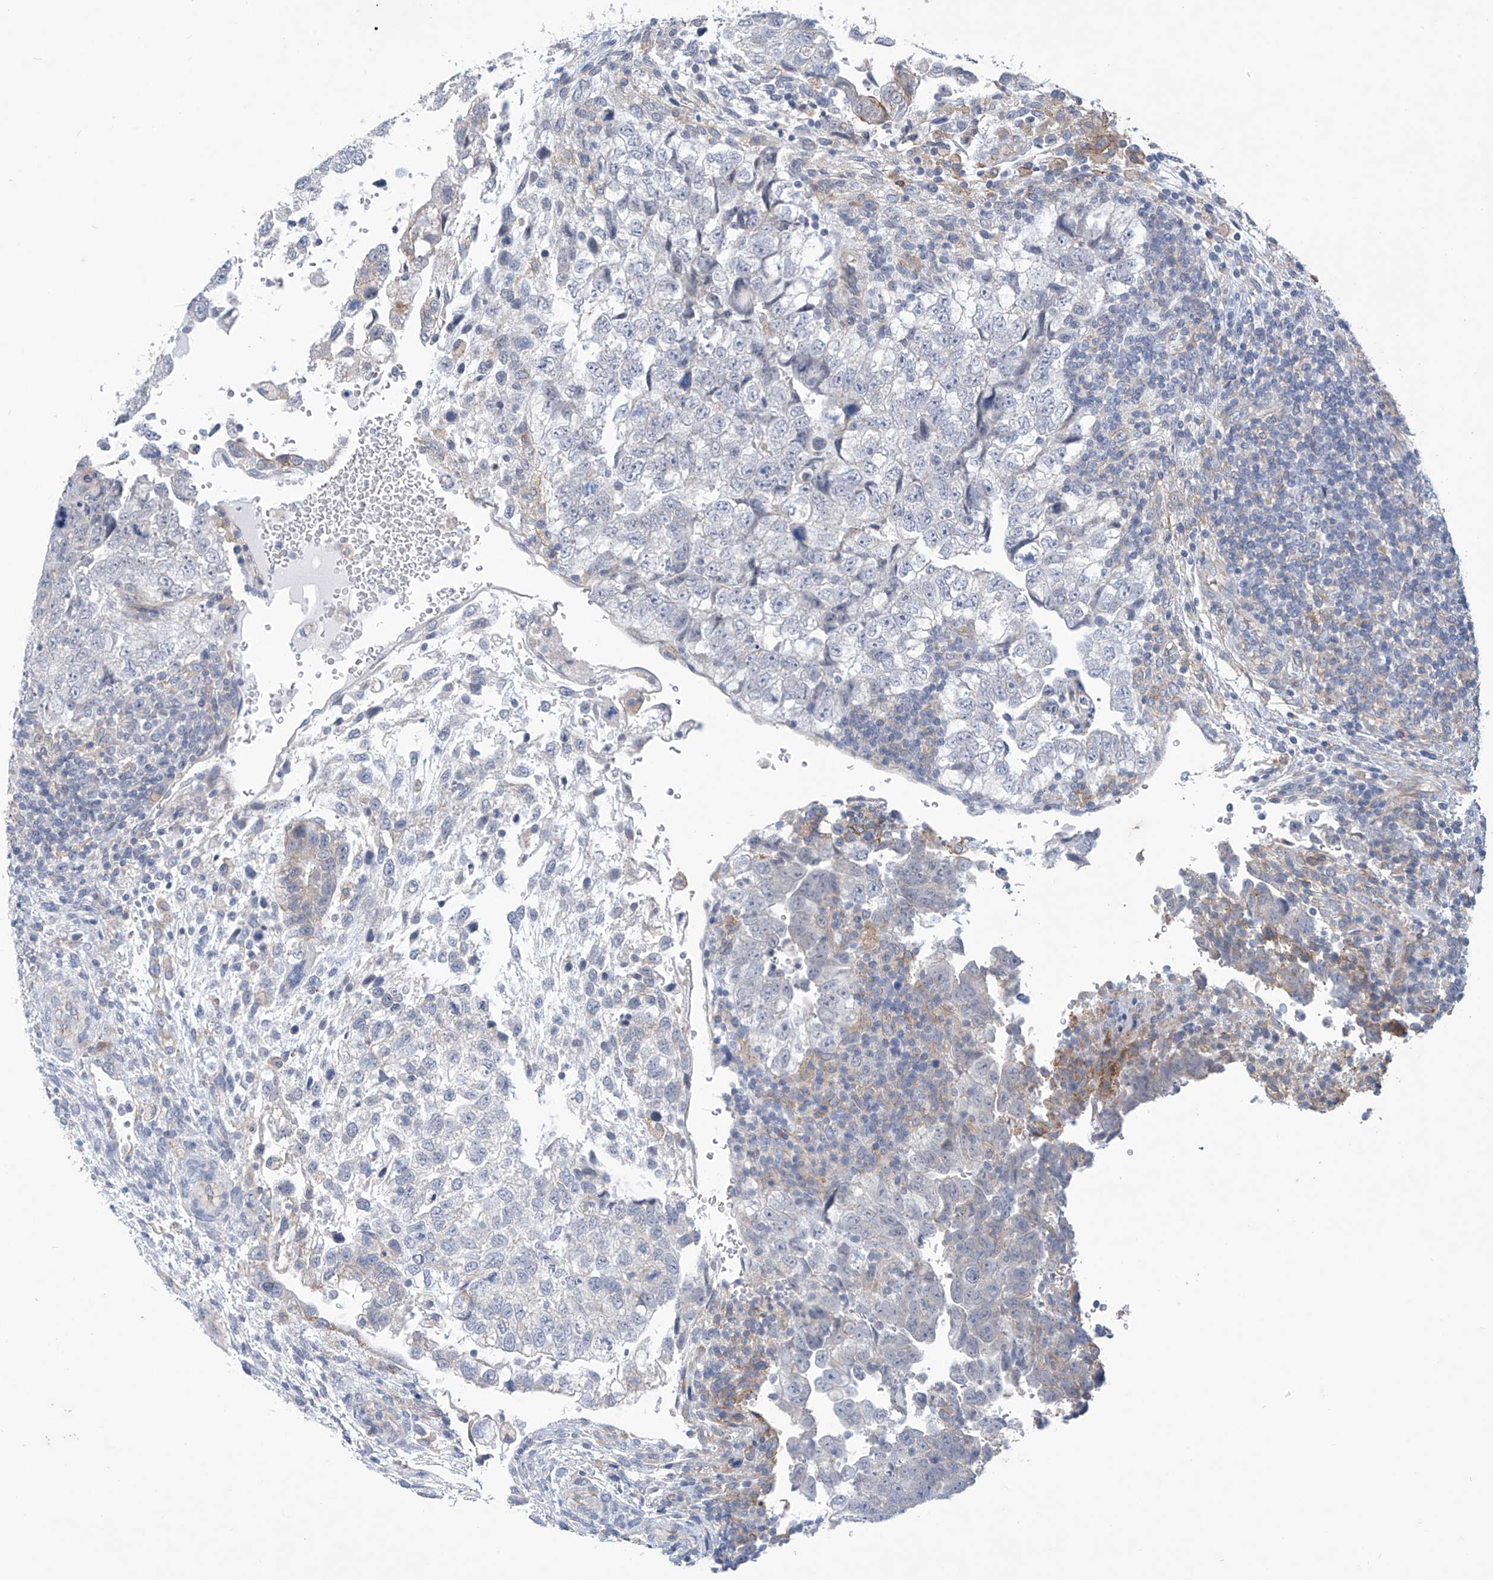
{"staining": {"intensity": "negative", "quantity": "none", "location": "none"}, "tissue": "testis cancer", "cell_type": "Tumor cells", "image_type": "cancer", "snomed": [{"axis": "morphology", "description": "Carcinoma, Embryonal, NOS"}, {"axis": "topography", "description": "Testis"}], "caption": "High magnification brightfield microscopy of testis cancer stained with DAB (brown) and counterstained with hematoxylin (blue): tumor cells show no significant expression.", "gene": "ABHD13", "patient": {"sex": "male", "age": 37}}